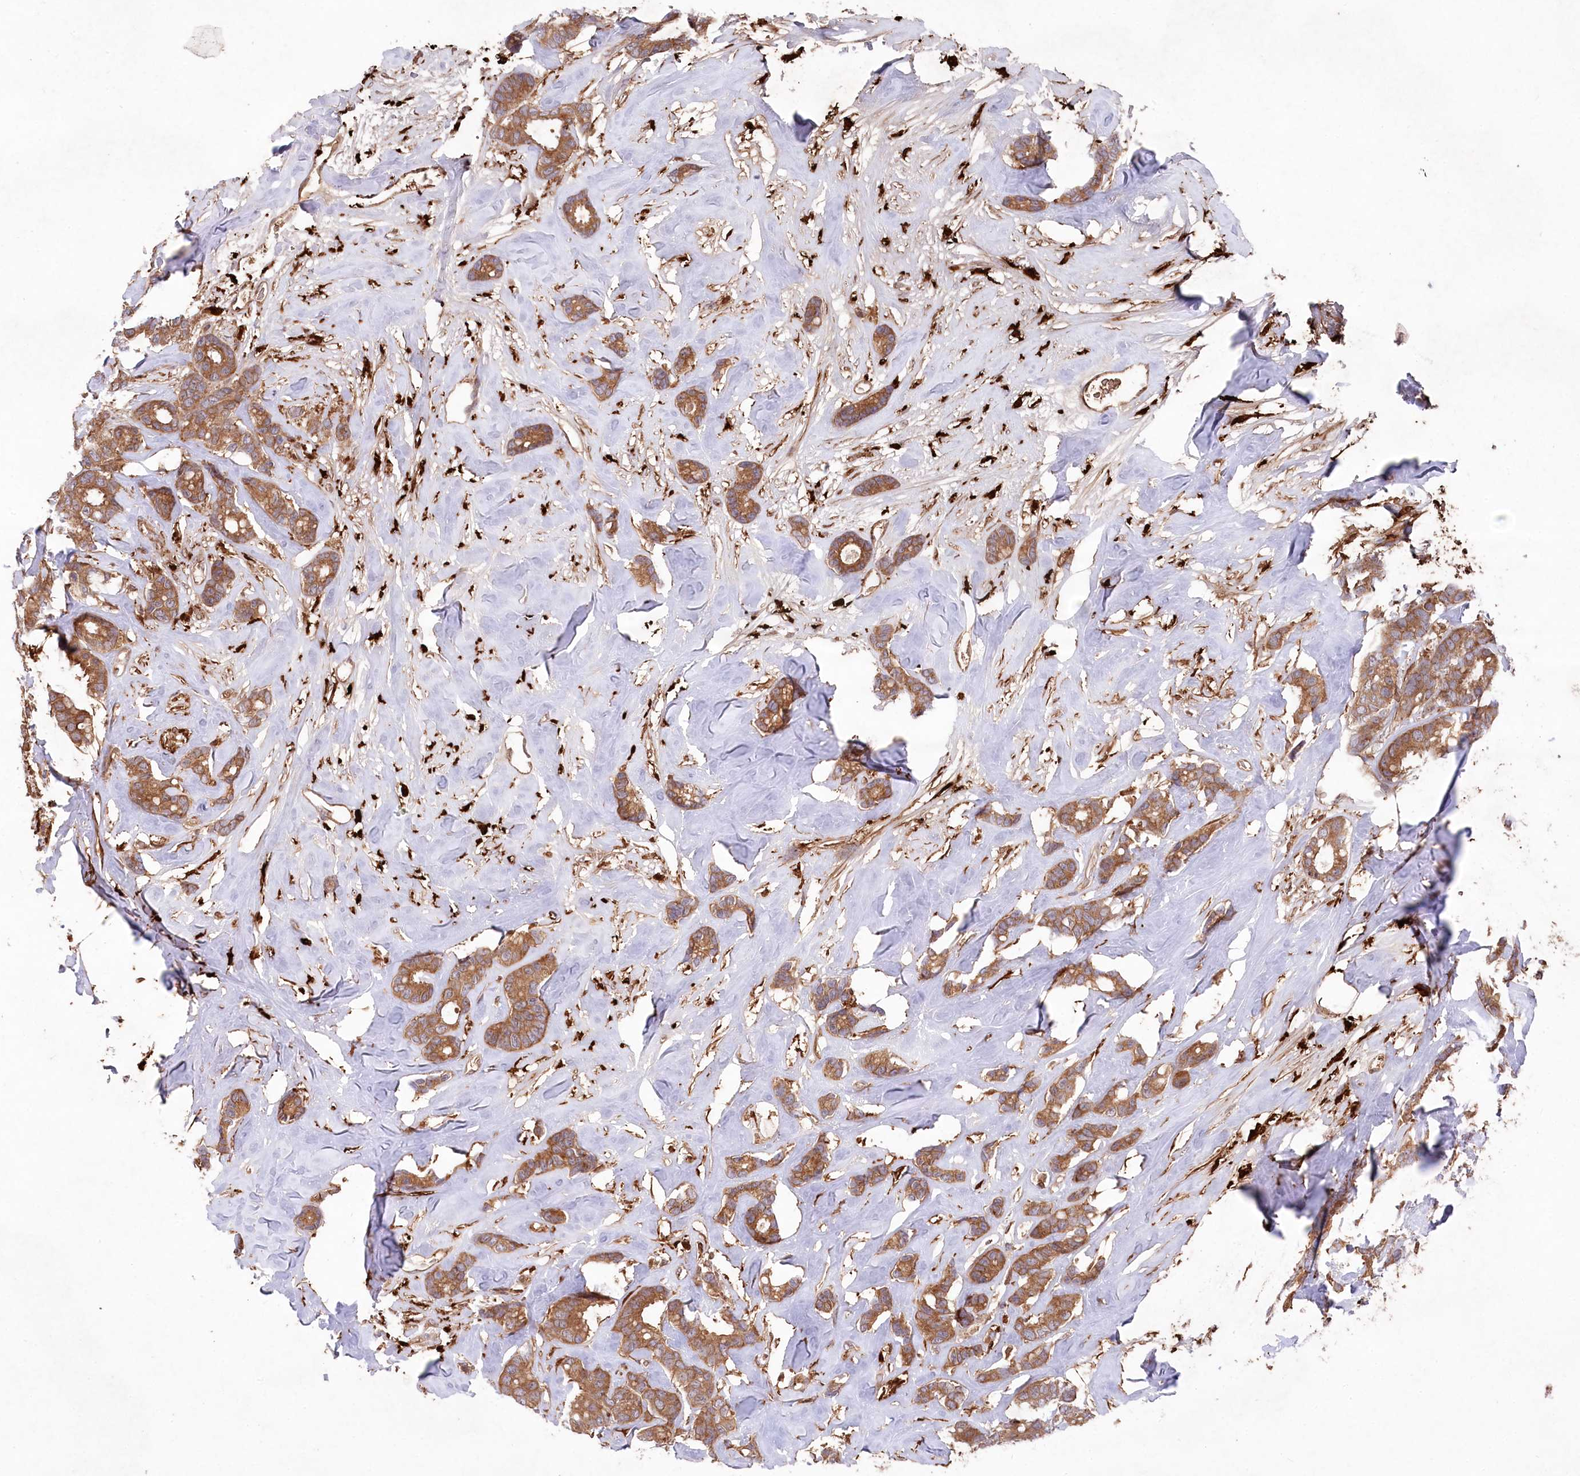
{"staining": {"intensity": "moderate", "quantity": ">75%", "location": "cytoplasmic/membranous"}, "tissue": "breast cancer", "cell_type": "Tumor cells", "image_type": "cancer", "snomed": [{"axis": "morphology", "description": "Duct carcinoma"}, {"axis": "topography", "description": "Breast"}], "caption": "An image showing moderate cytoplasmic/membranous expression in about >75% of tumor cells in breast cancer (intraductal carcinoma), as visualized by brown immunohistochemical staining.", "gene": "PPP1R21", "patient": {"sex": "female", "age": 87}}